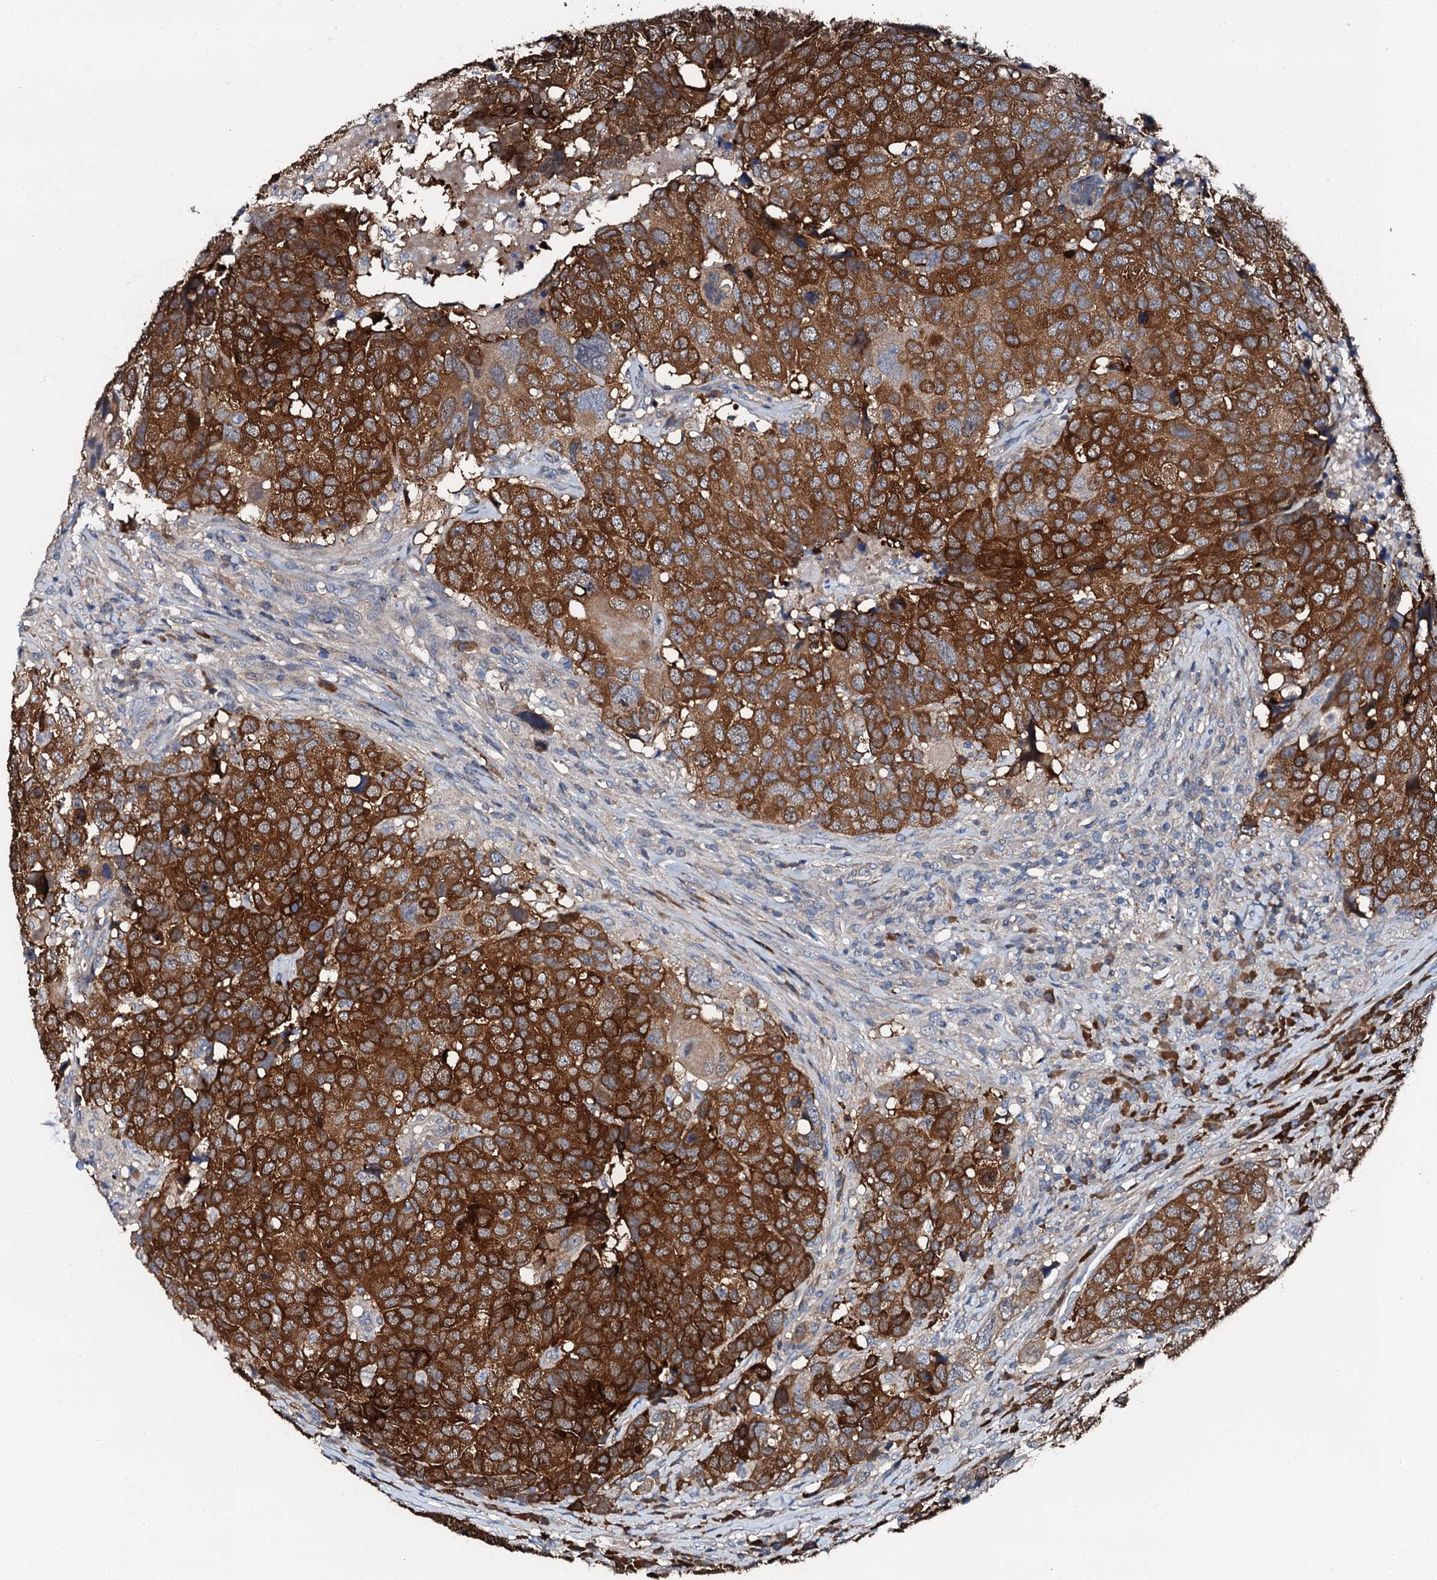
{"staining": {"intensity": "strong", "quantity": ">75%", "location": "cytoplasmic/membranous"}, "tissue": "head and neck cancer", "cell_type": "Tumor cells", "image_type": "cancer", "snomed": [{"axis": "morphology", "description": "Squamous cell carcinoma, NOS"}, {"axis": "topography", "description": "Head-Neck"}], "caption": "IHC of human head and neck cancer exhibits high levels of strong cytoplasmic/membranous staining in about >75% of tumor cells. (Brightfield microscopy of DAB IHC at high magnification).", "gene": "GFOD2", "patient": {"sex": "male", "age": 66}}